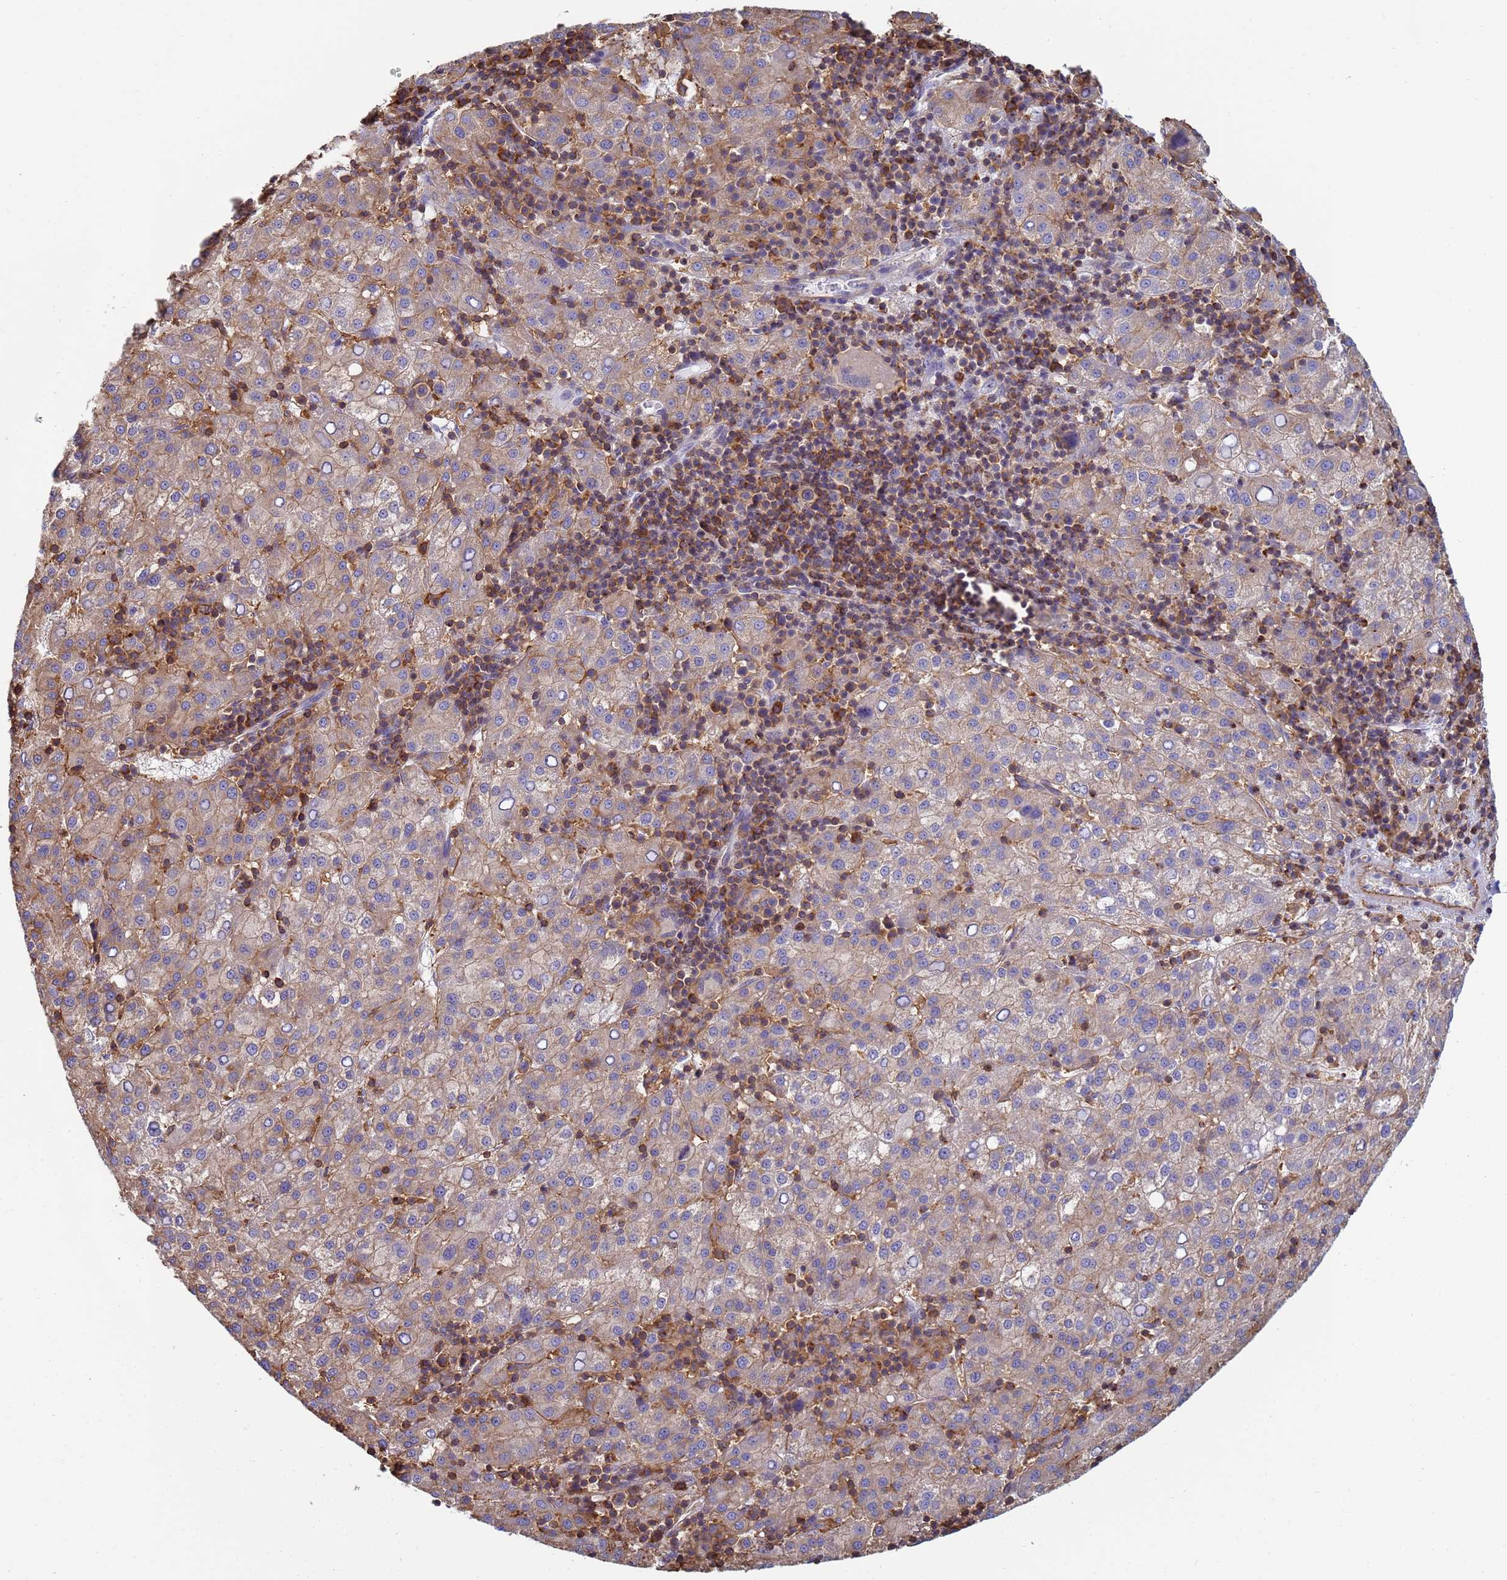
{"staining": {"intensity": "weak", "quantity": ">75%", "location": "cytoplasmic/membranous"}, "tissue": "liver cancer", "cell_type": "Tumor cells", "image_type": "cancer", "snomed": [{"axis": "morphology", "description": "Carcinoma, Hepatocellular, NOS"}, {"axis": "topography", "description": "Liver"}], "caption": "This photomicrograph displays immunohistochemistry (IHC) staining of human liver cancer (hepatocellular carcinoma), with low weak cytoplasmic/membranous staining in approximately >75% of tumor cells.", "gene": "ZNG1B", "patient": {"sex": "female", "age": 58}}